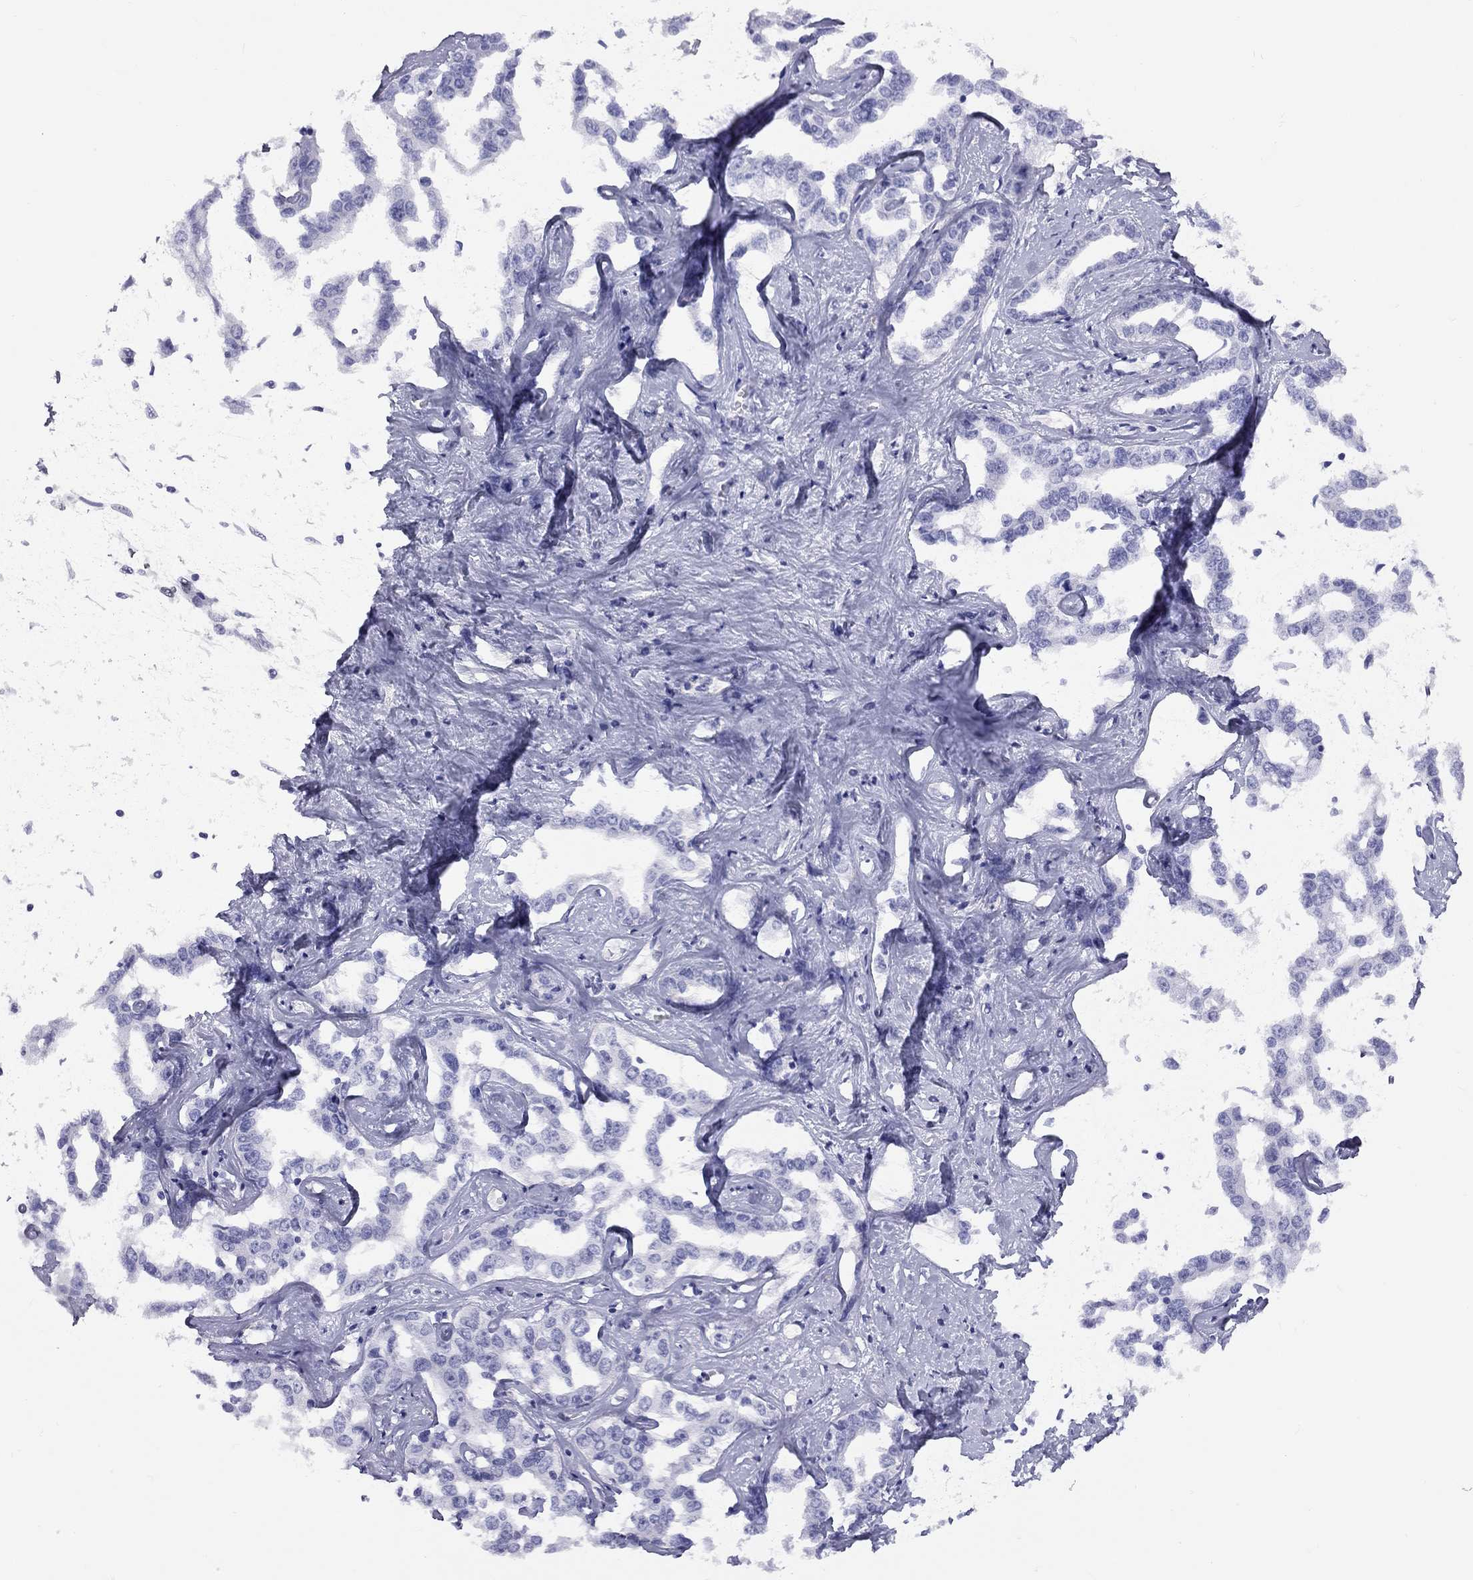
{"staining": {"intensity": "negative", "quantity": "none", "location": "none"}, "tissue": "liver cancer", "cell_type": "Tumor cells", "image_type": "cancer", "snomed": [{"axis": "morphology", "description": "Cholangiocarcinoma"}, {"axis": "topography", "description": "Liver"}], "caption": "A micrograph of human liver cancer (cholangiocarcinoma) is negative for staining in tumor cells. (Brightfield microscopy of DAB immunohistochemistry at high magnification).", "gene": "FSCN3", "patient": {"sex": "male", "age": 59}}